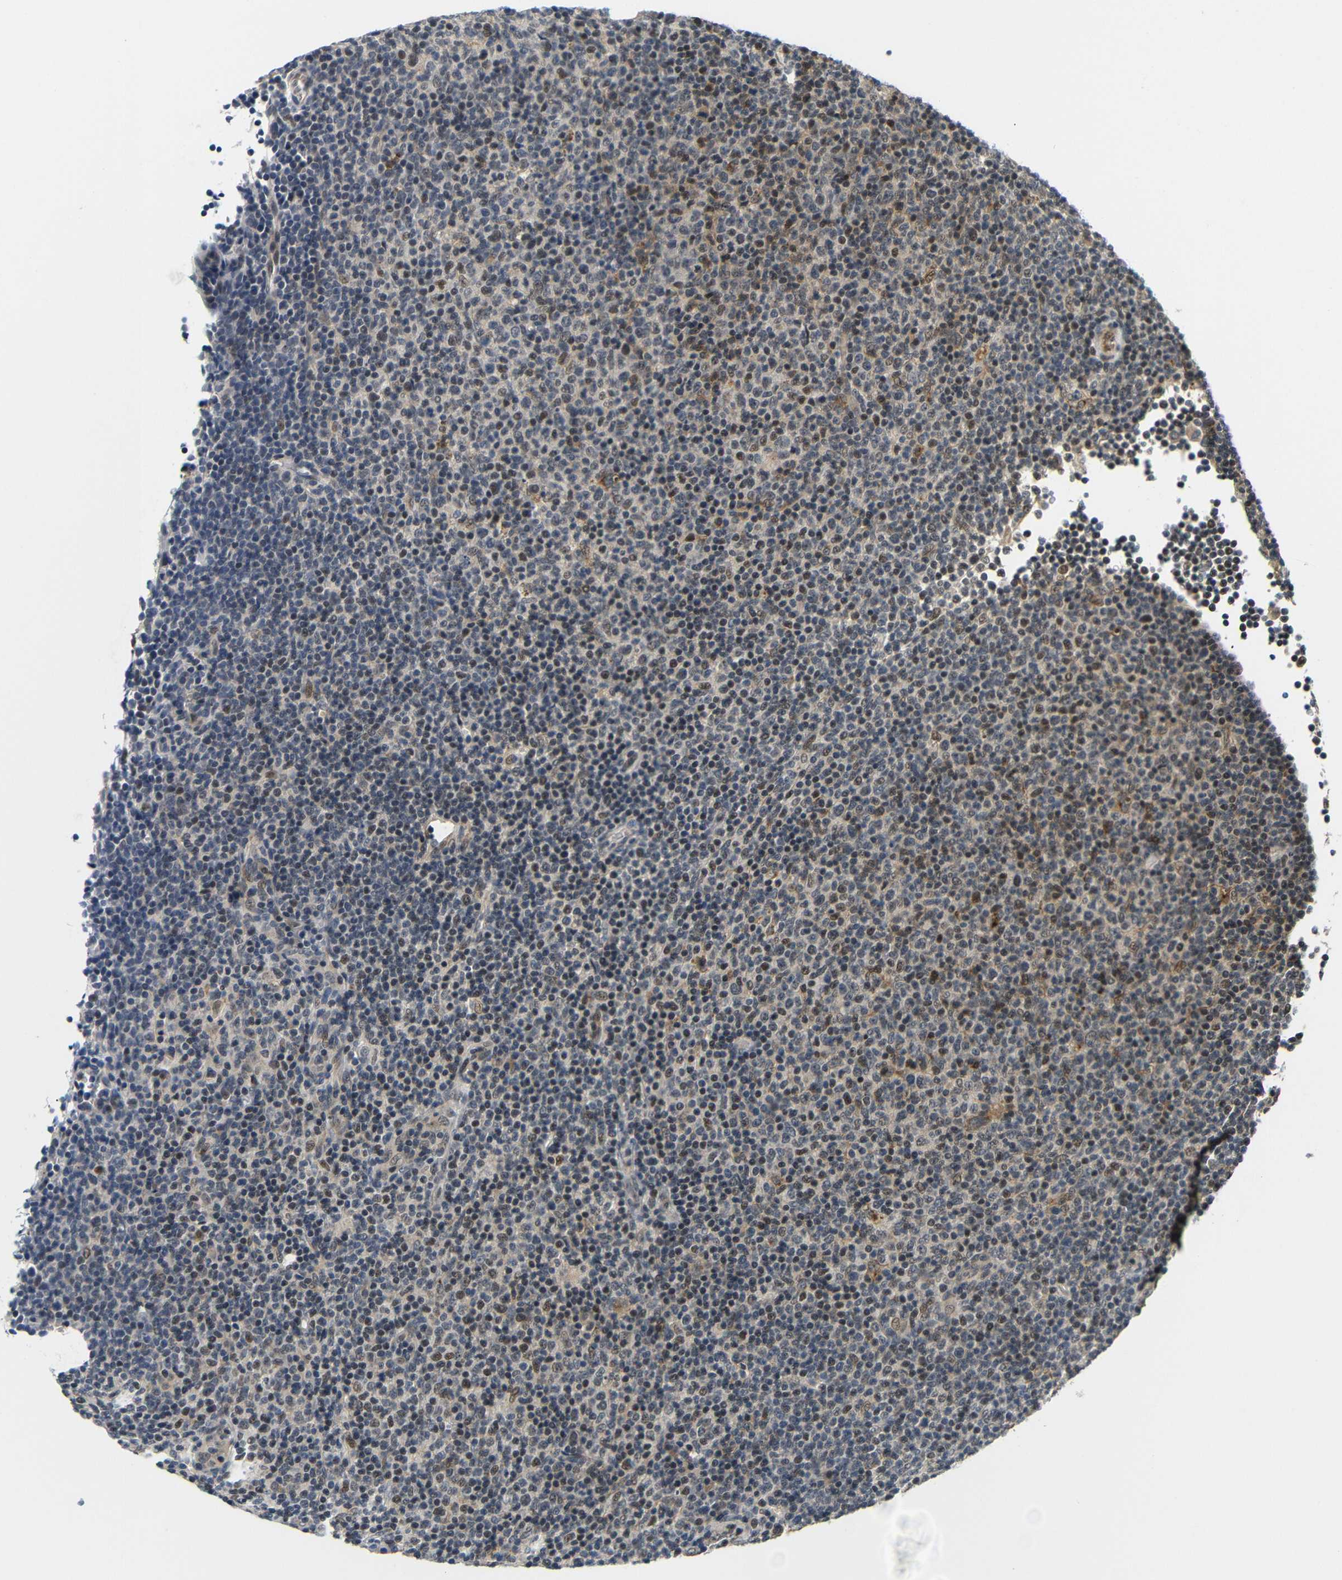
{"staining": {"intensity": "moderate", "quantity": "<25%", "location": "nuclear"}, "tissue": "lymphoma", "cell_type": "Tumor cells", "image_type": "cancer", "snomed": [{"axis": "morphology", "description": "Malignant lymphoma, non-Hodgkin's type, Low grade"}, {"axis": "topography", "description": "Lymph node"}], "caption": "High-magnification brightfield microscopy of low-grade malignant lymphoma, non-Hodgkin's type stained with DAB (brown) and counterstained with hematoxylin (blue). tumor cells exhibit moderate nuclear positivity is appreciated in approximately<25% of cells. (brown staining indicates protein expression, while blue staining denotes nuclei).", "gene": "GJA5", "patient": {"sex": "male", "age": 70}}